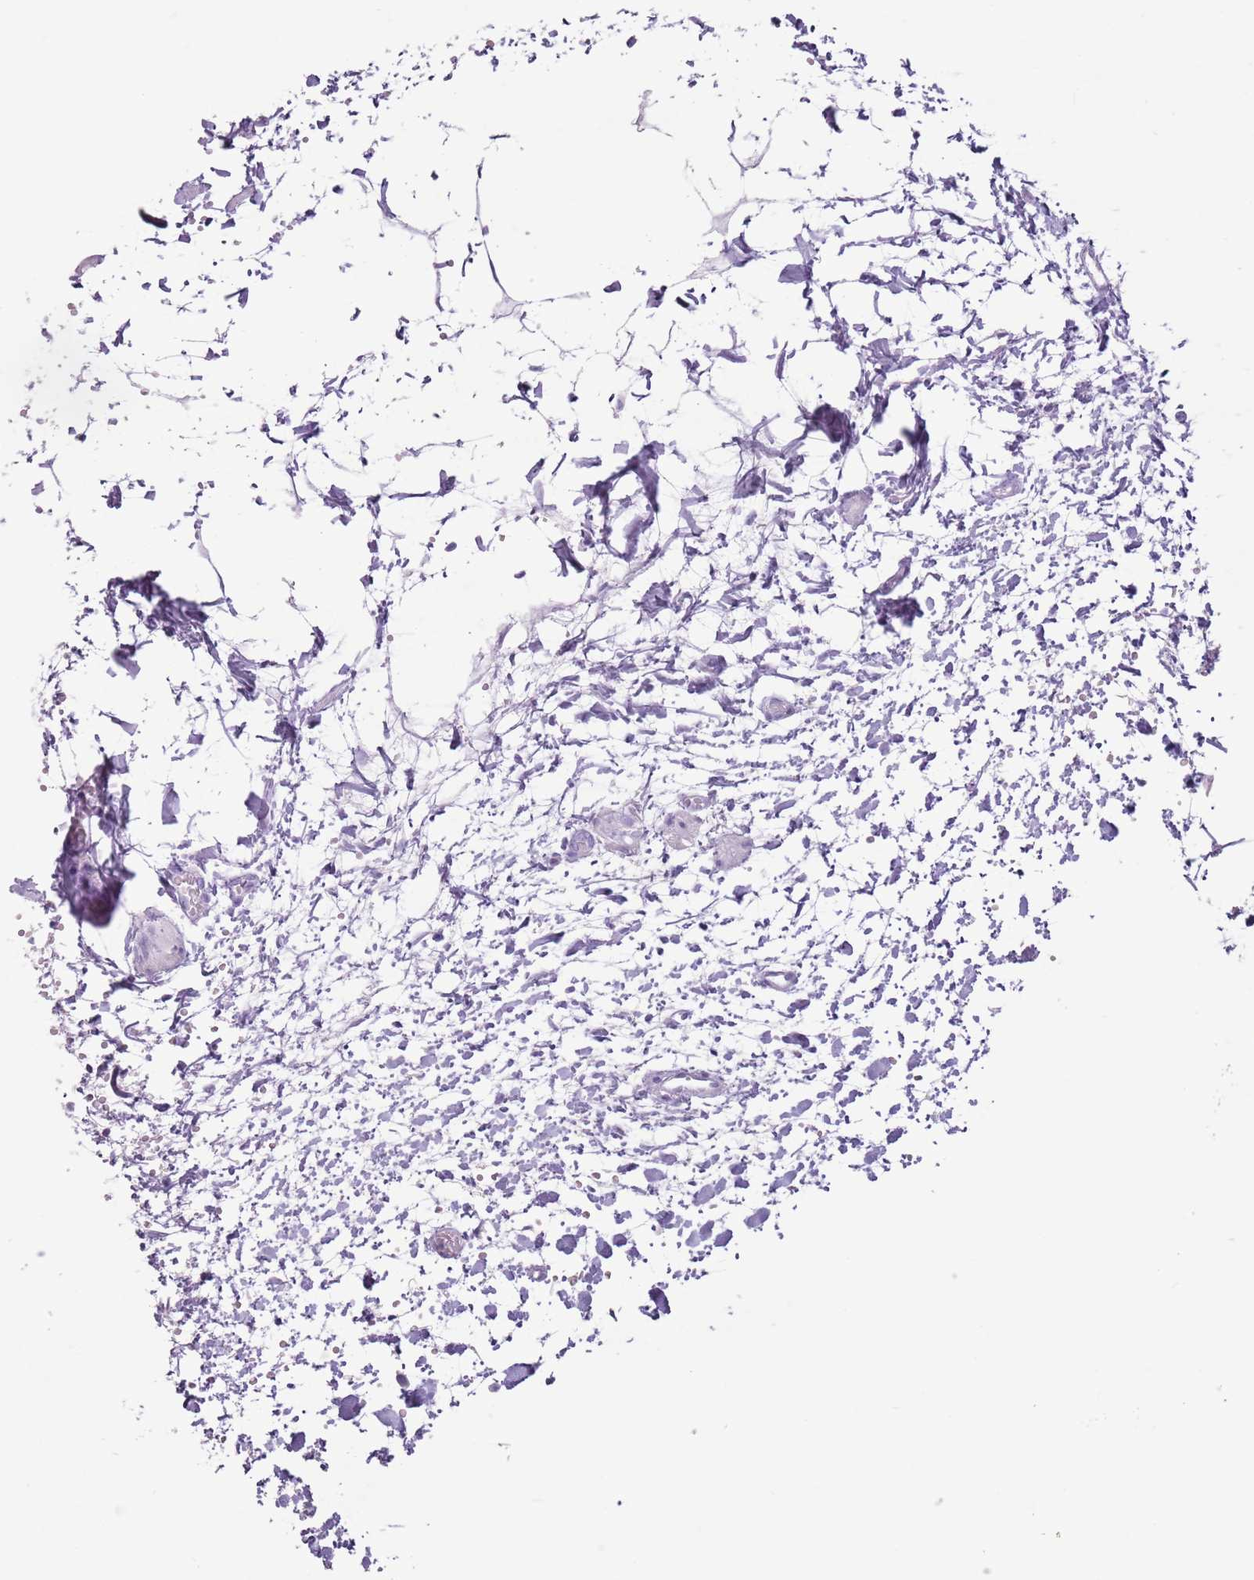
{"staining": {"intensity": "negative", "quantity": "none", "location": "none"}, "tissue": "ovary", "cell_type": "Follicle cells", "image_type": "normal", "snomed": [{"axis": "morphology", "description": "Normal tissue, NOS"}, {"axis": "topography", "description": "Ovary"}], "caption": "Protein analysis of normal ovary exhibits no significant expression in follicle cells.", "gene": "HYOU1", "patient": {"sex": "female", "age": 41}}